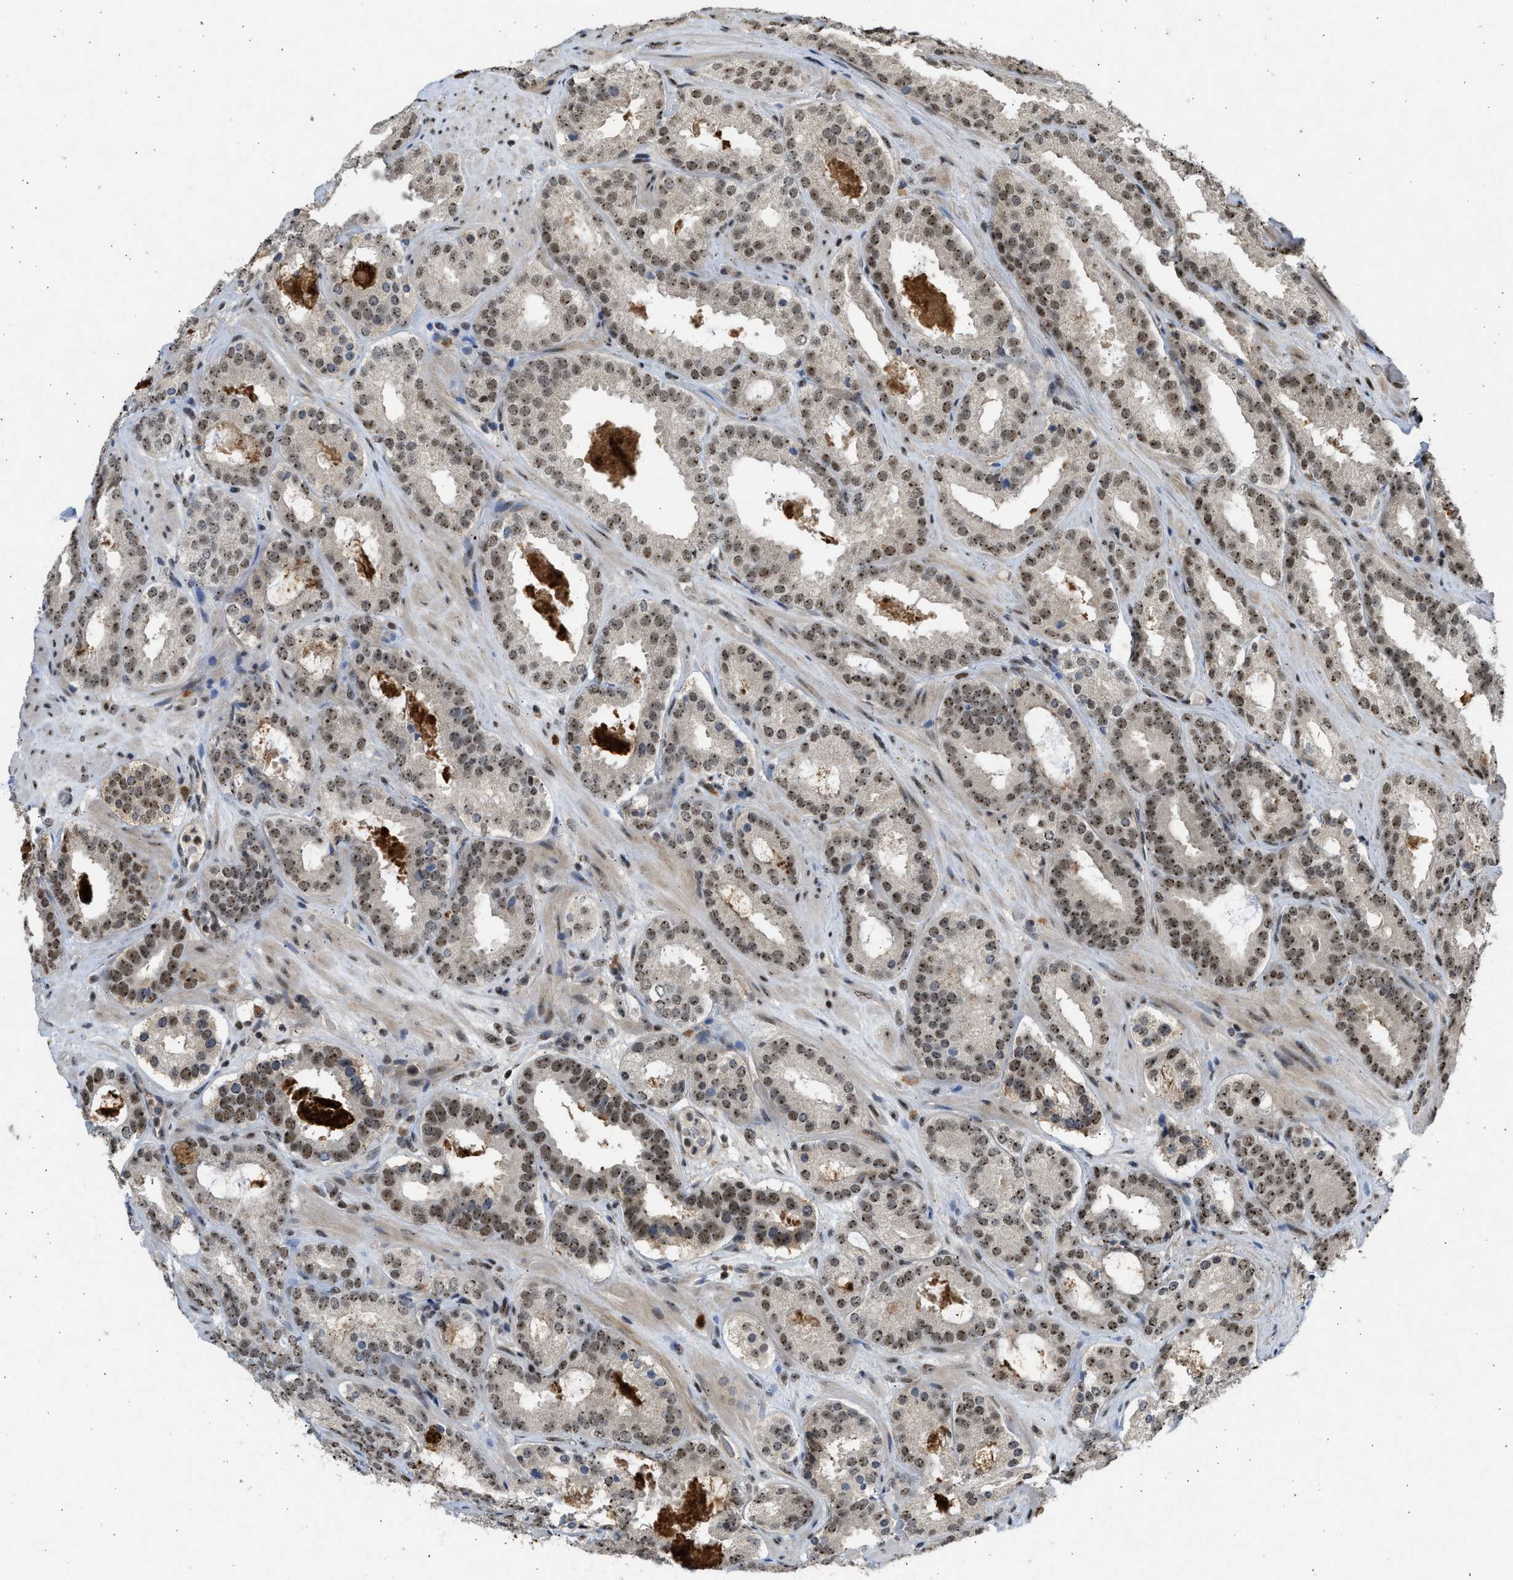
{"staining": {"intensity": "moderate", "quantity": ">75%", "location": "nuclear"}, "tissue": "prostate cancer", "cell_type": "Tumor cells", "image_type": "cancer", "snomed": [{"axis": "morphology", "description": "Adenocarcinoma, Low grade"}, {"axis": "topography", "description": "Prostate"}], "caption": "DAB immunohistochemical staining of low-grade adenocarcinoma (prostate) reveals moderate nuclear protein staining in approximately >75% of tumor cells. The staining is performed using DAB (3,3'-diaminobenzidine) brown chromogen to label protein expression. The nuclei are counter-stained blue using hematoxylin.", "gene": "TFDP2", "patient": {"sex": "male", "age": 69}}